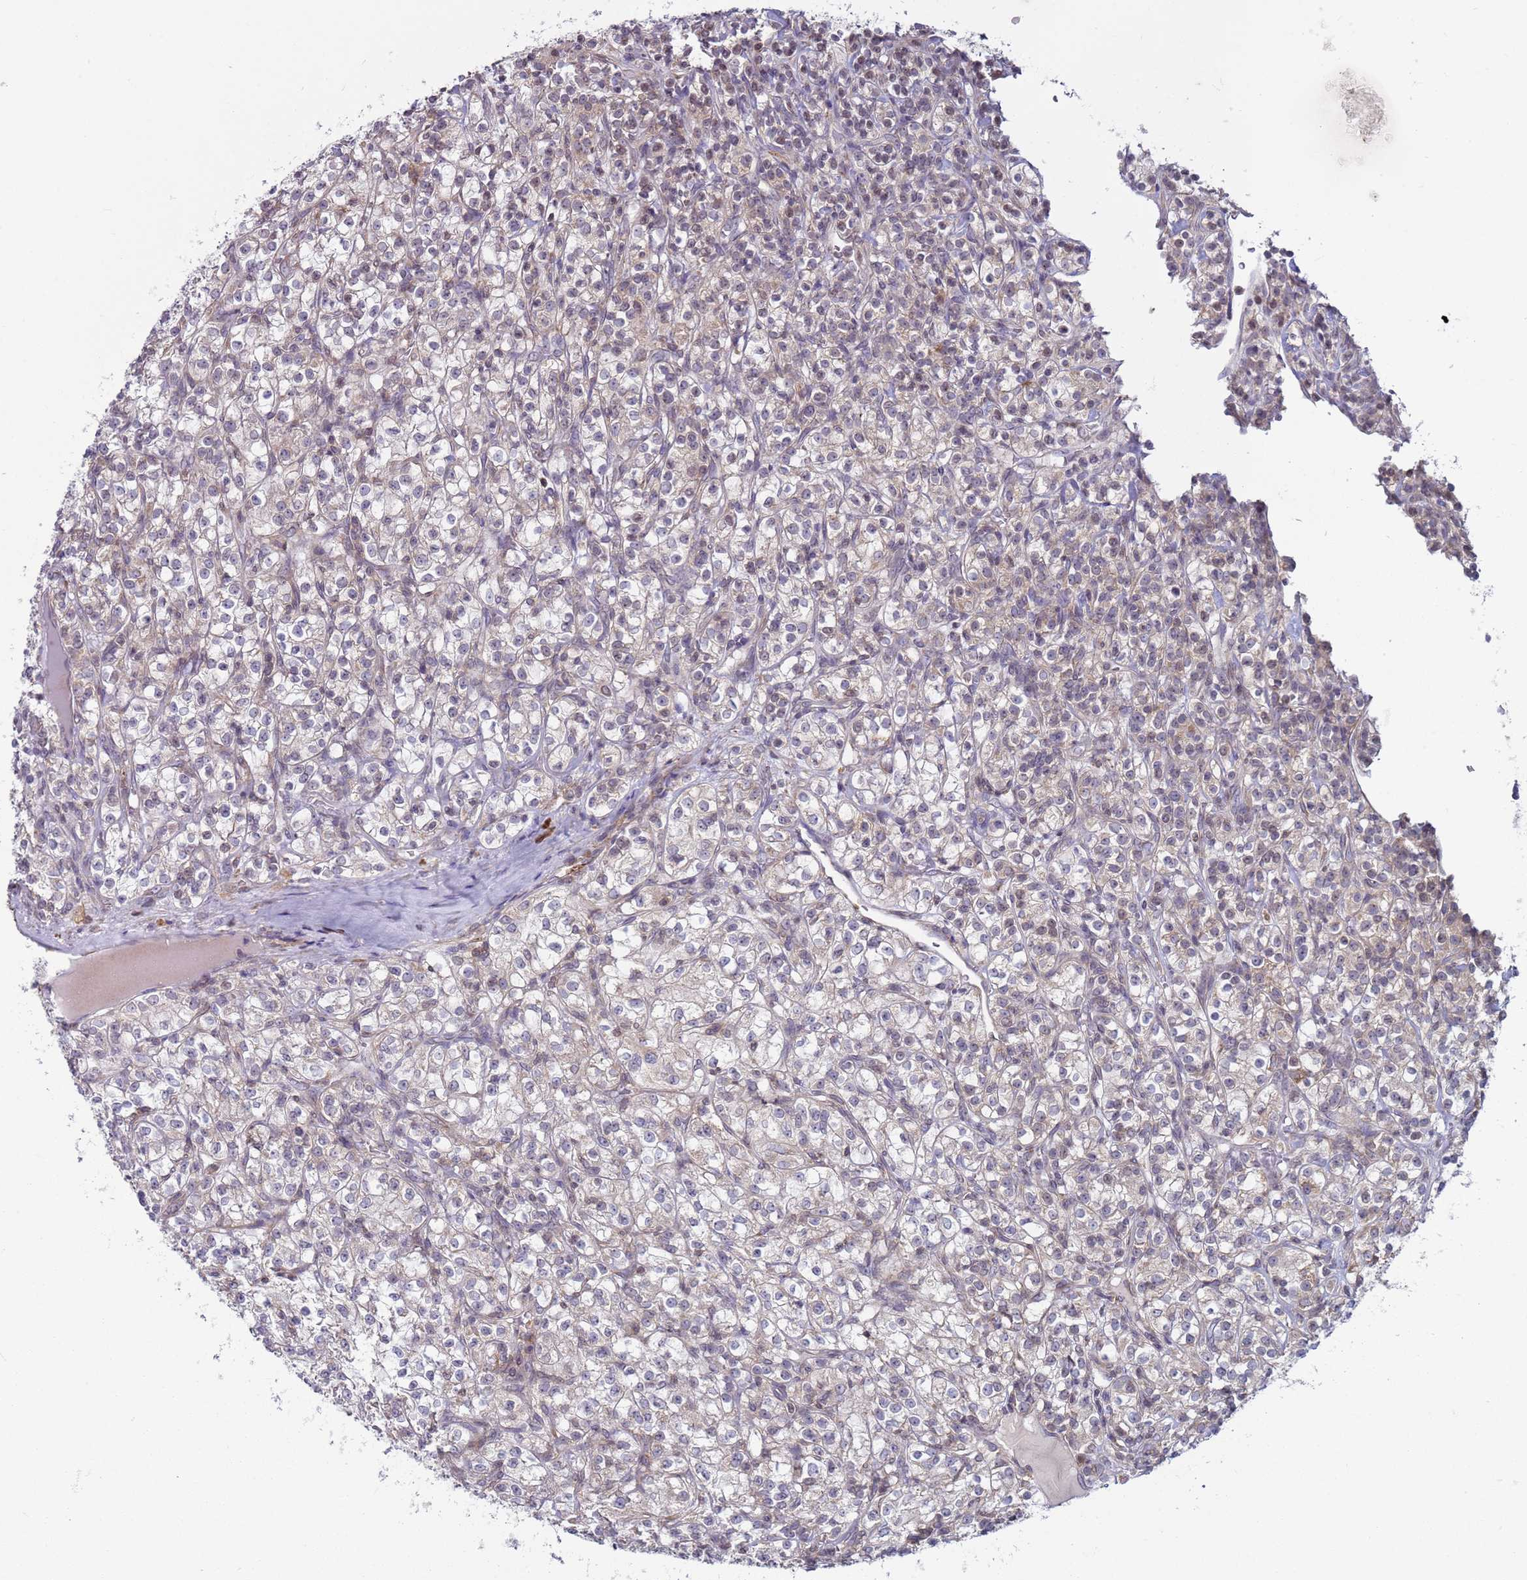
{"staining": {"intensity": "negative", "quantity": "none", "location": "none"}, "tissue": "renal cancer", "cell_type": "Tumor cells", "image_type": "cancer", "snomed": [{"axis": "morphology", "description": "Adenocarcinoma, NOS"}, {"axis": "topography", "description": "Kidney"}], "caption": "There is no significant positivity in tumor cells of adenocarcinoma (renal).", "gene": "SNAPC4", "patient": {"sex": "male", "age": 77}}